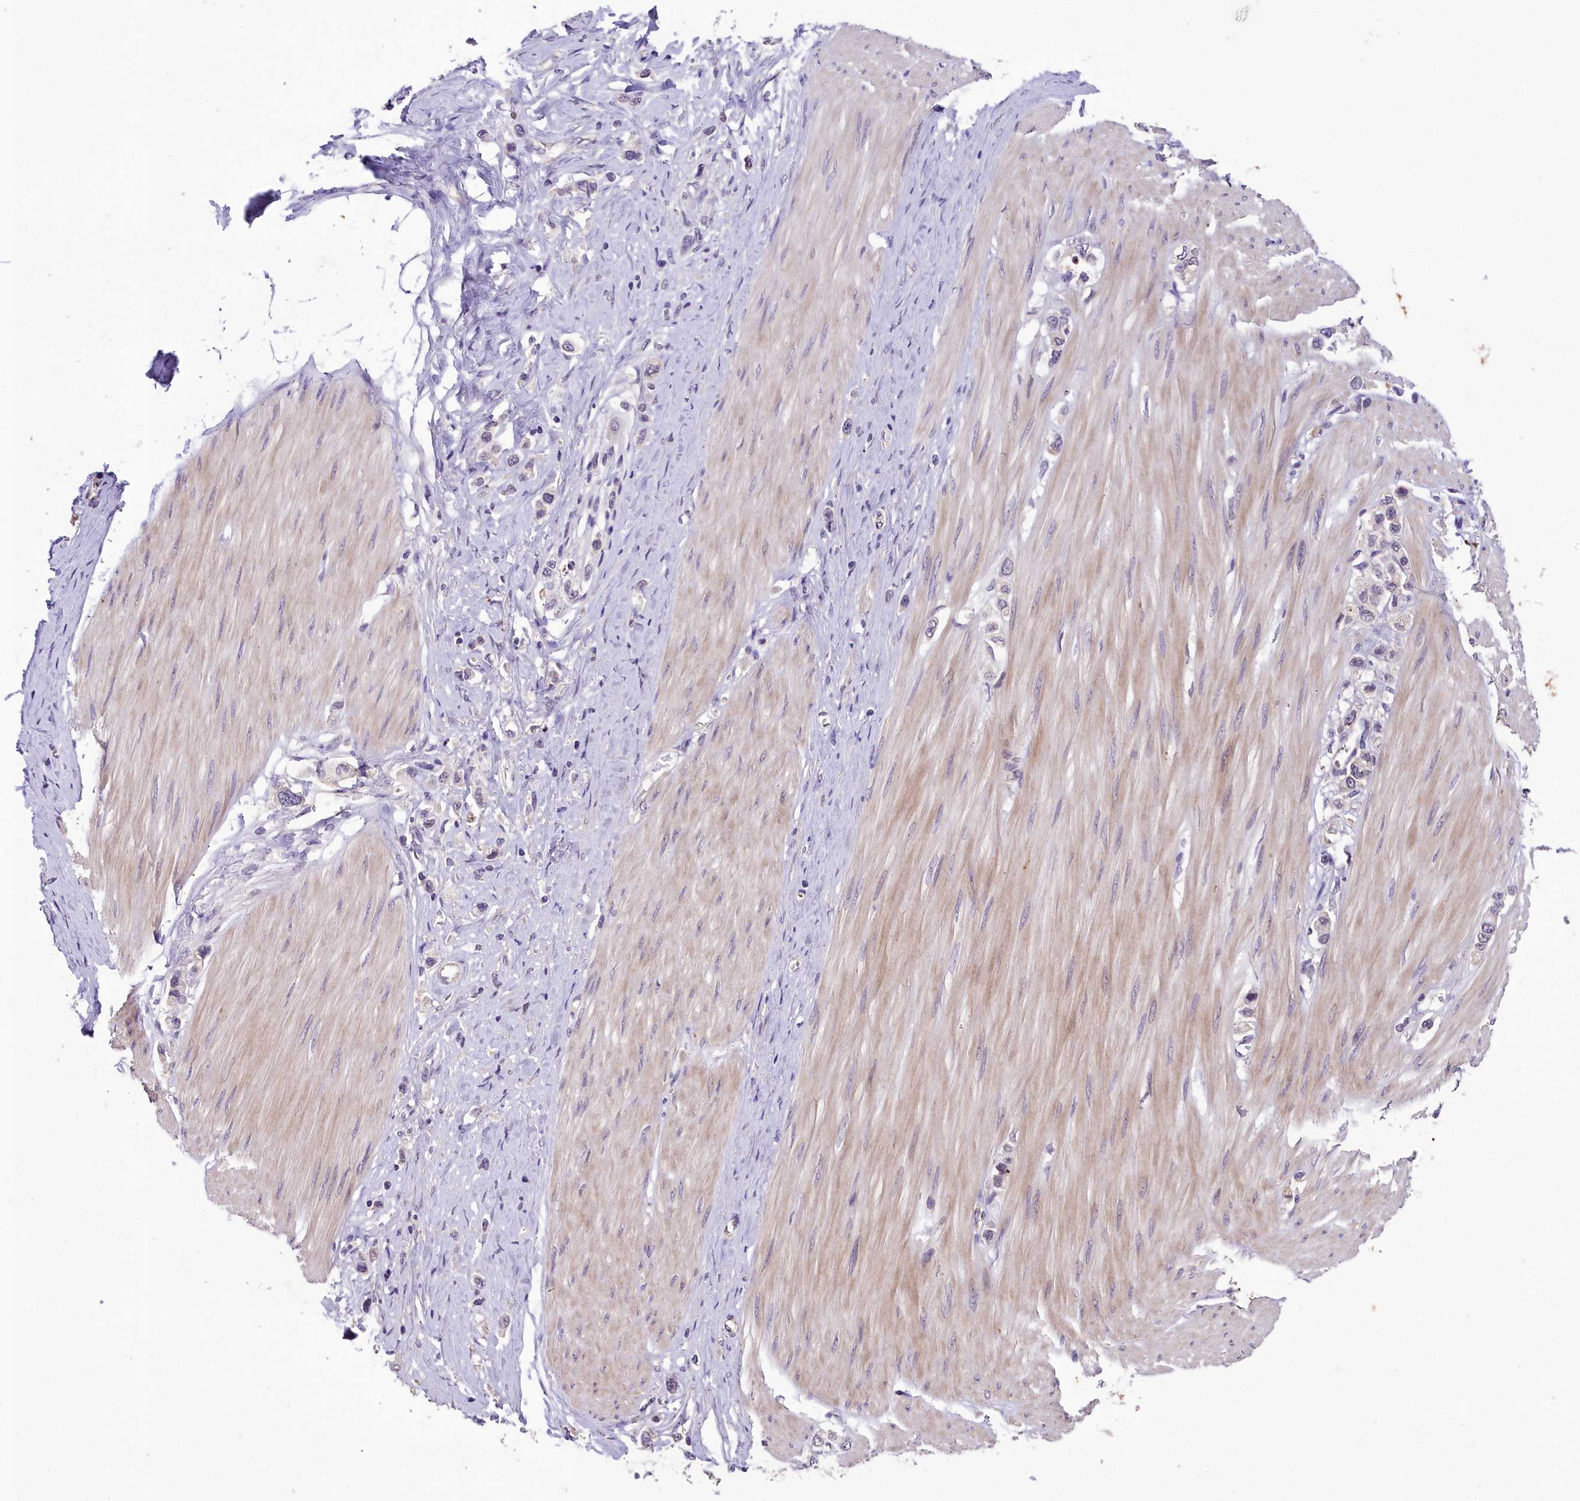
{"staining": {"intensity": "negative", "quantity": "none", "location": "none"}, "tissue": "stomach cancer", "cell_type": "Tumor cells", "image_type": "cancer", "snomed": [{"axis": "morphology", "description": "Adenocarcinoma, NOS"}, {"axis": "topography", "description": "Stomach"}], "caption": "High magnification brightfield microscopy of stomach cancer (adenocarcinoma) stained with DAB (brown) and counterstained with hematoxylin (blue): tumor cells show no significant positivity.", "gene": "ZNF333", "patient": {"sex": "female", "age": 65}}